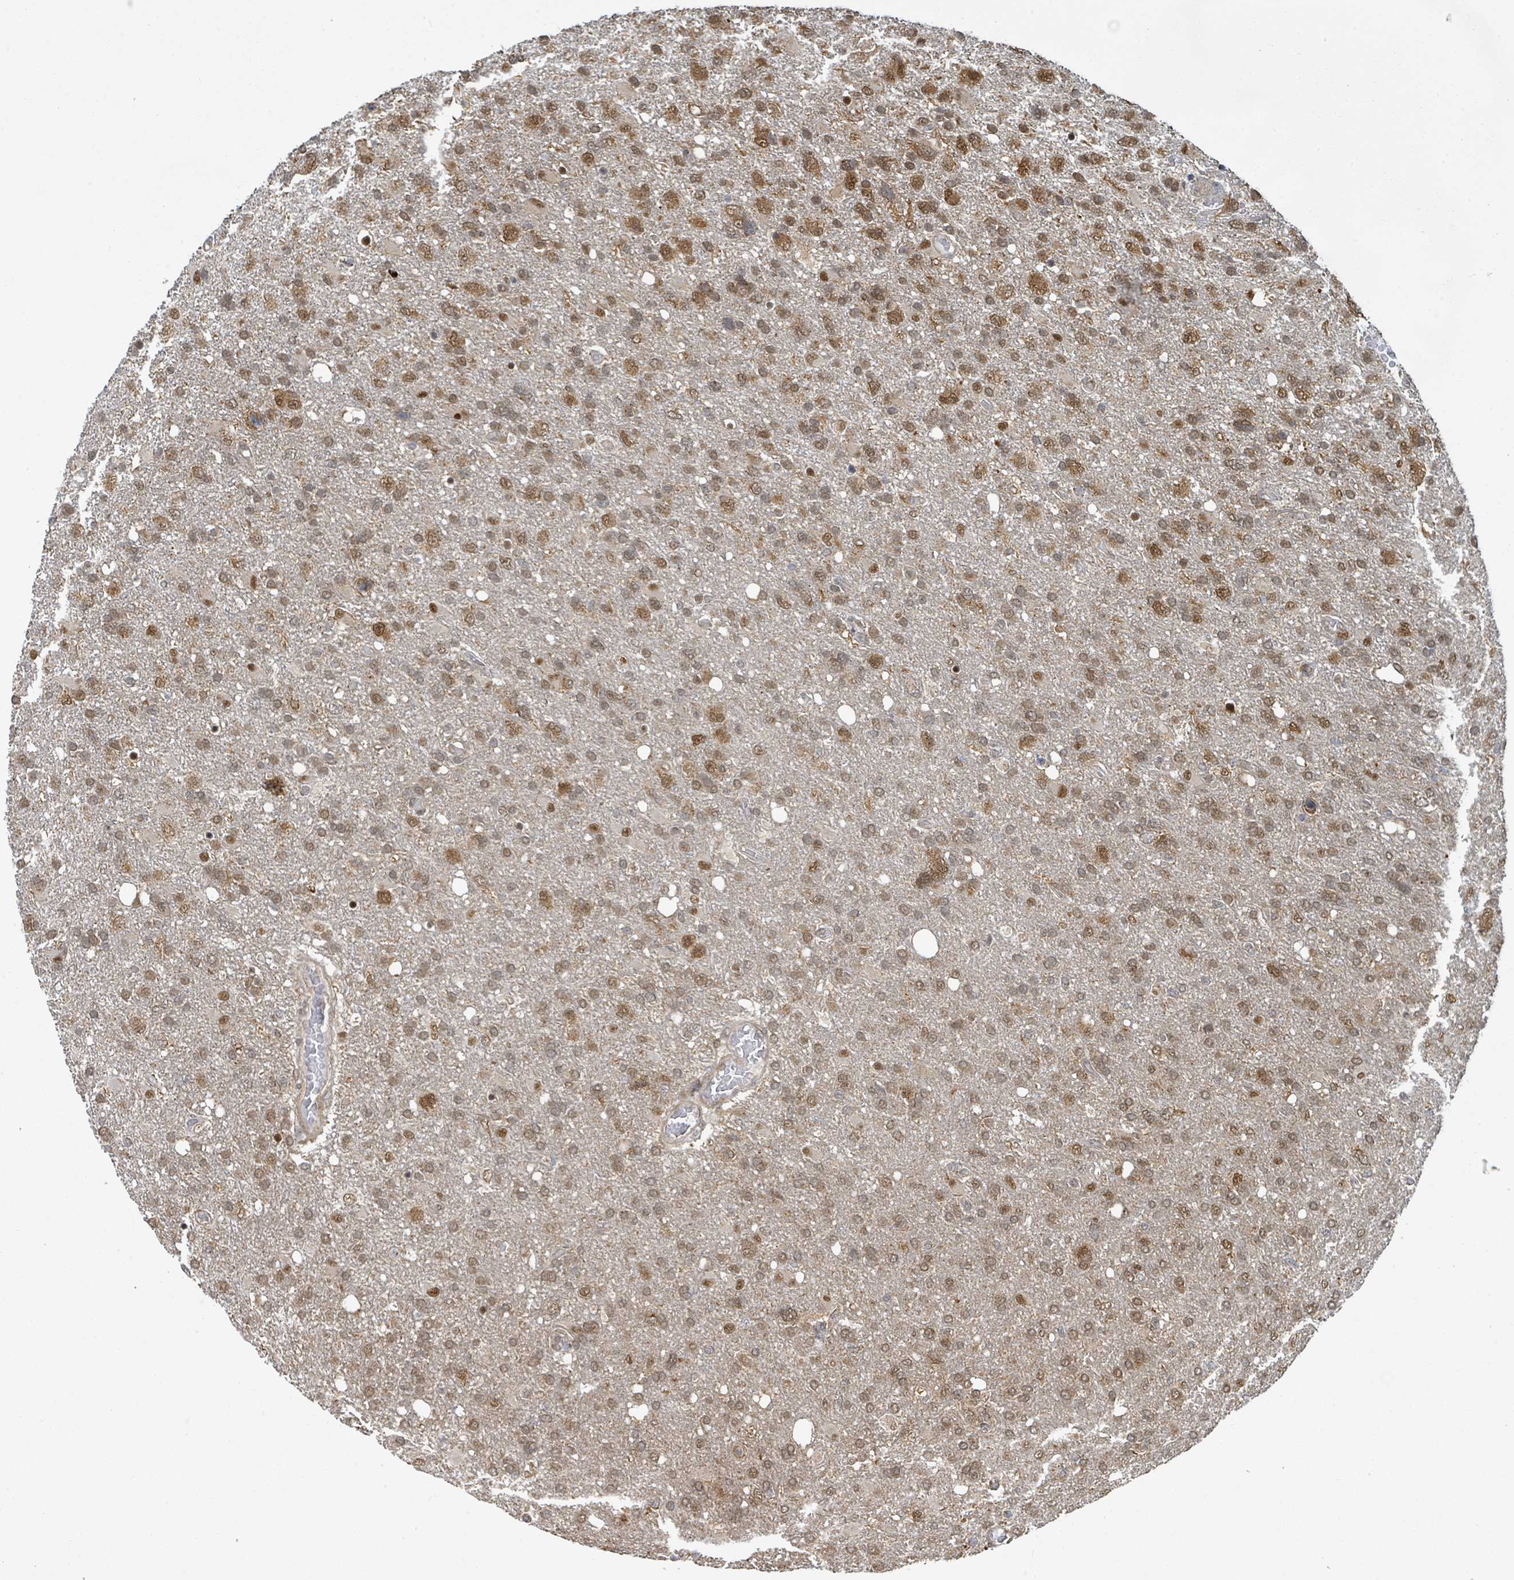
{"staining": {"intensity": "moderate", "quantity": ">75%", "location": "cytoplasmic/membranous,nuclear"}, "tissue": "glioma", "cell_type": "Tumor cells", "image_type": "cancer", "snomed": [{"axis": "morphology", "description": "Glioma, malignant, High grade"}, {"axis": "topography", "description": "Brain"}], "caption": "Immunohistochemical staining of human glioma demonstrates medium levels of moderate cytoplasmic/membranous and nuclear expression in approximately >75% of tumor cells.", "gene": "PSMB7", "patient": {"sex": "male", "age": 61}}